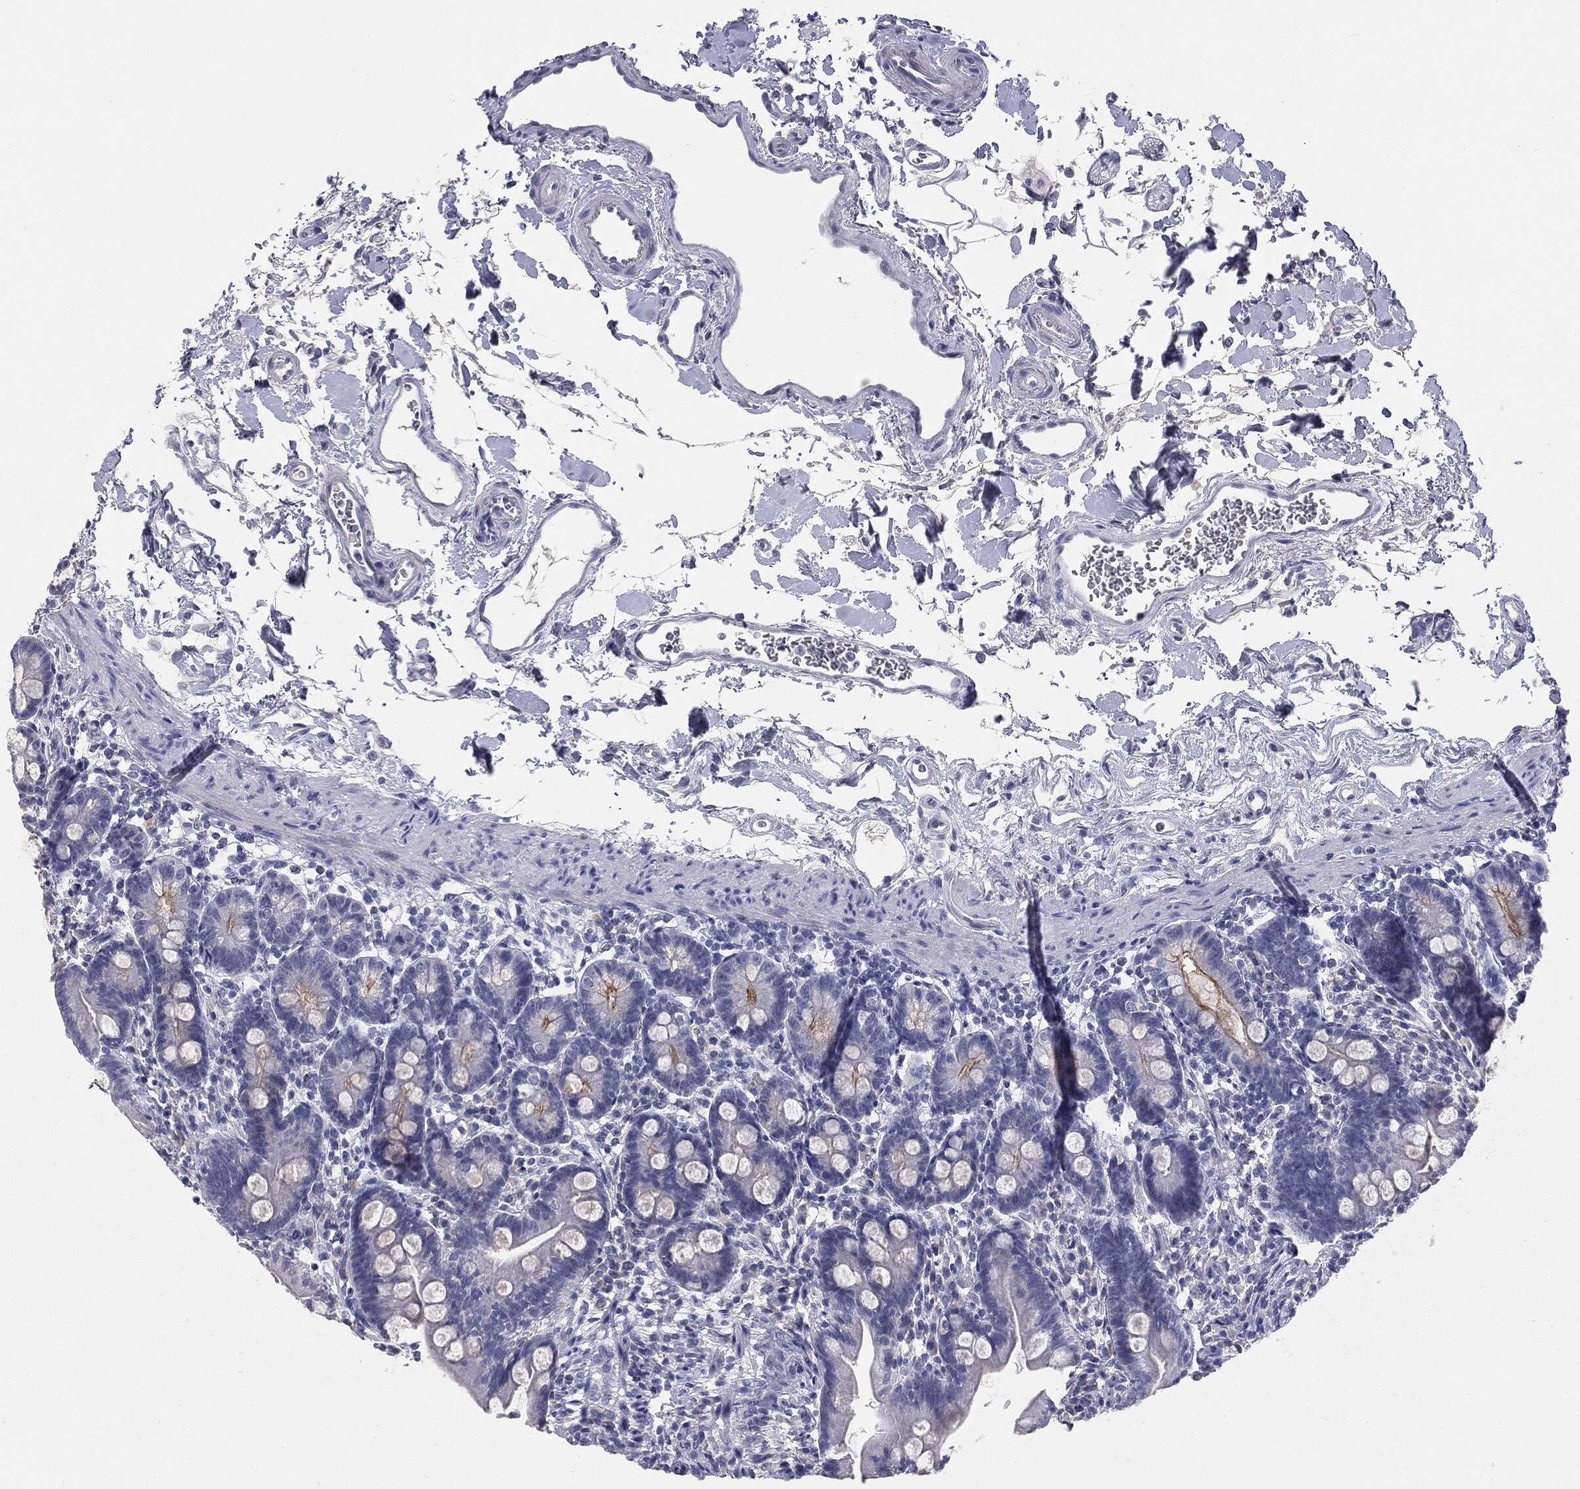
{"staining": {"intensity": "strong", "quantity": "<25%", "location": "cytoplasmic/membranous"}, "tissue": "small intestine", "cell_type": "Glandular cells", "image_type": "normal", "snomed": [{"axis": "morphology", "description": "Normal tissue, NOS"}, {"axis": "topography", "description": "Small intestine"}], "caption": "A brown stain highlights strong cytoplasmic/membranous expression of a protein in glandular cells of normal small intestine. The staining is performed using DAB (3,3'-diaminobenzidine) brown chromogen to label protein expression. The nuclei are counter-stained blue using hematoxylin.", "gene": "MUC1", "patient": {"sex": "female", "age": 44}}